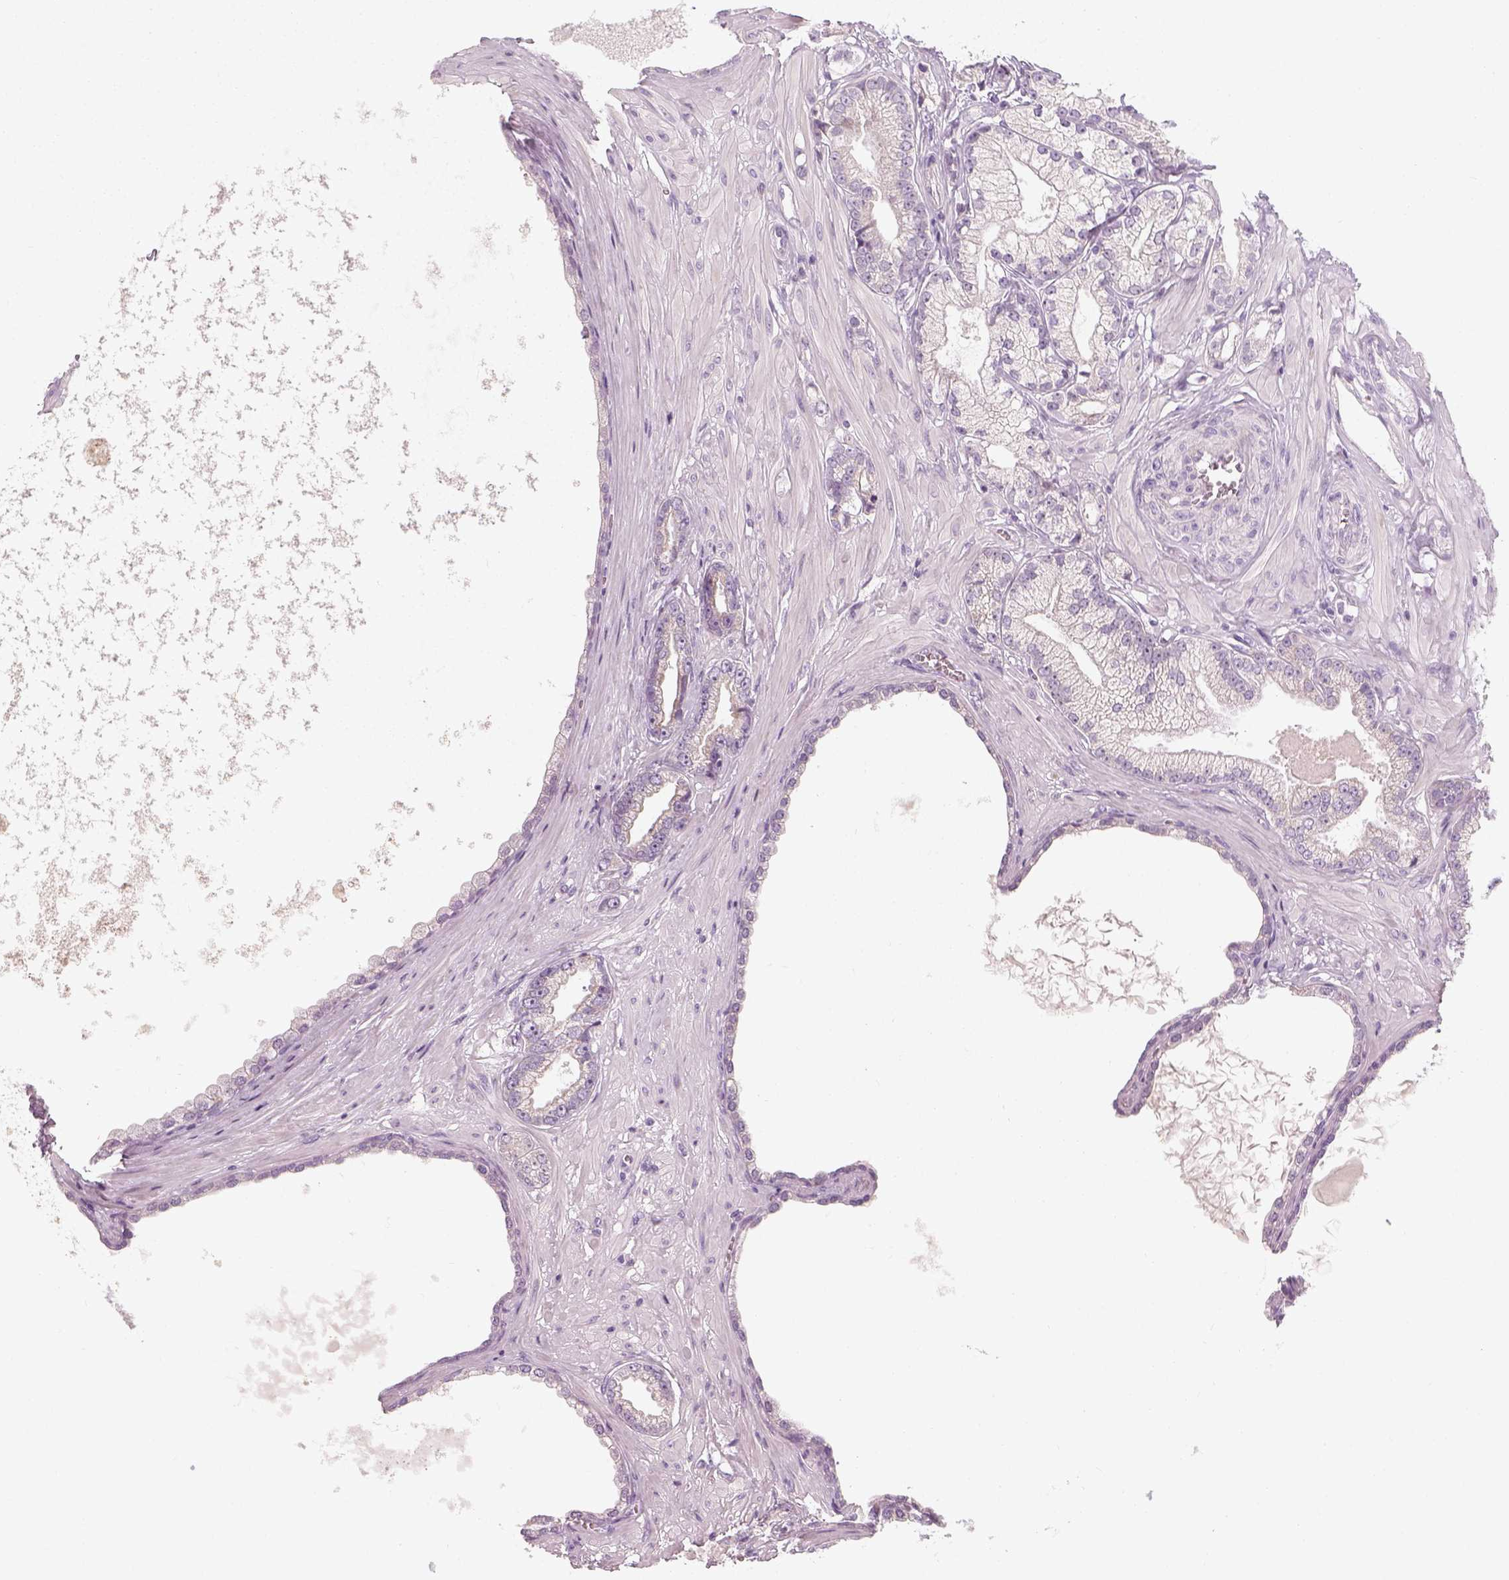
{"staining": {"intensity": "negative", "quantity": "none", "location": "none"}, "tissue": "prostate cancer", "cell_type": "Tumor cells", "image_type": "cancer", "snomed": [{"axis": "morphology", "description": "Adenocarcinoma, Low grade"}, {"axis": "topography", "description": "Prostate"}], "caption": "The image shows no staining of tumor cells in prostate cancer. (DAB (3,3'-diaminobenzidine) immunohistochemistry with hematoxylin counter stain).", "gene": "PRAME", "patient": {"sex": "male", "age": 64}}